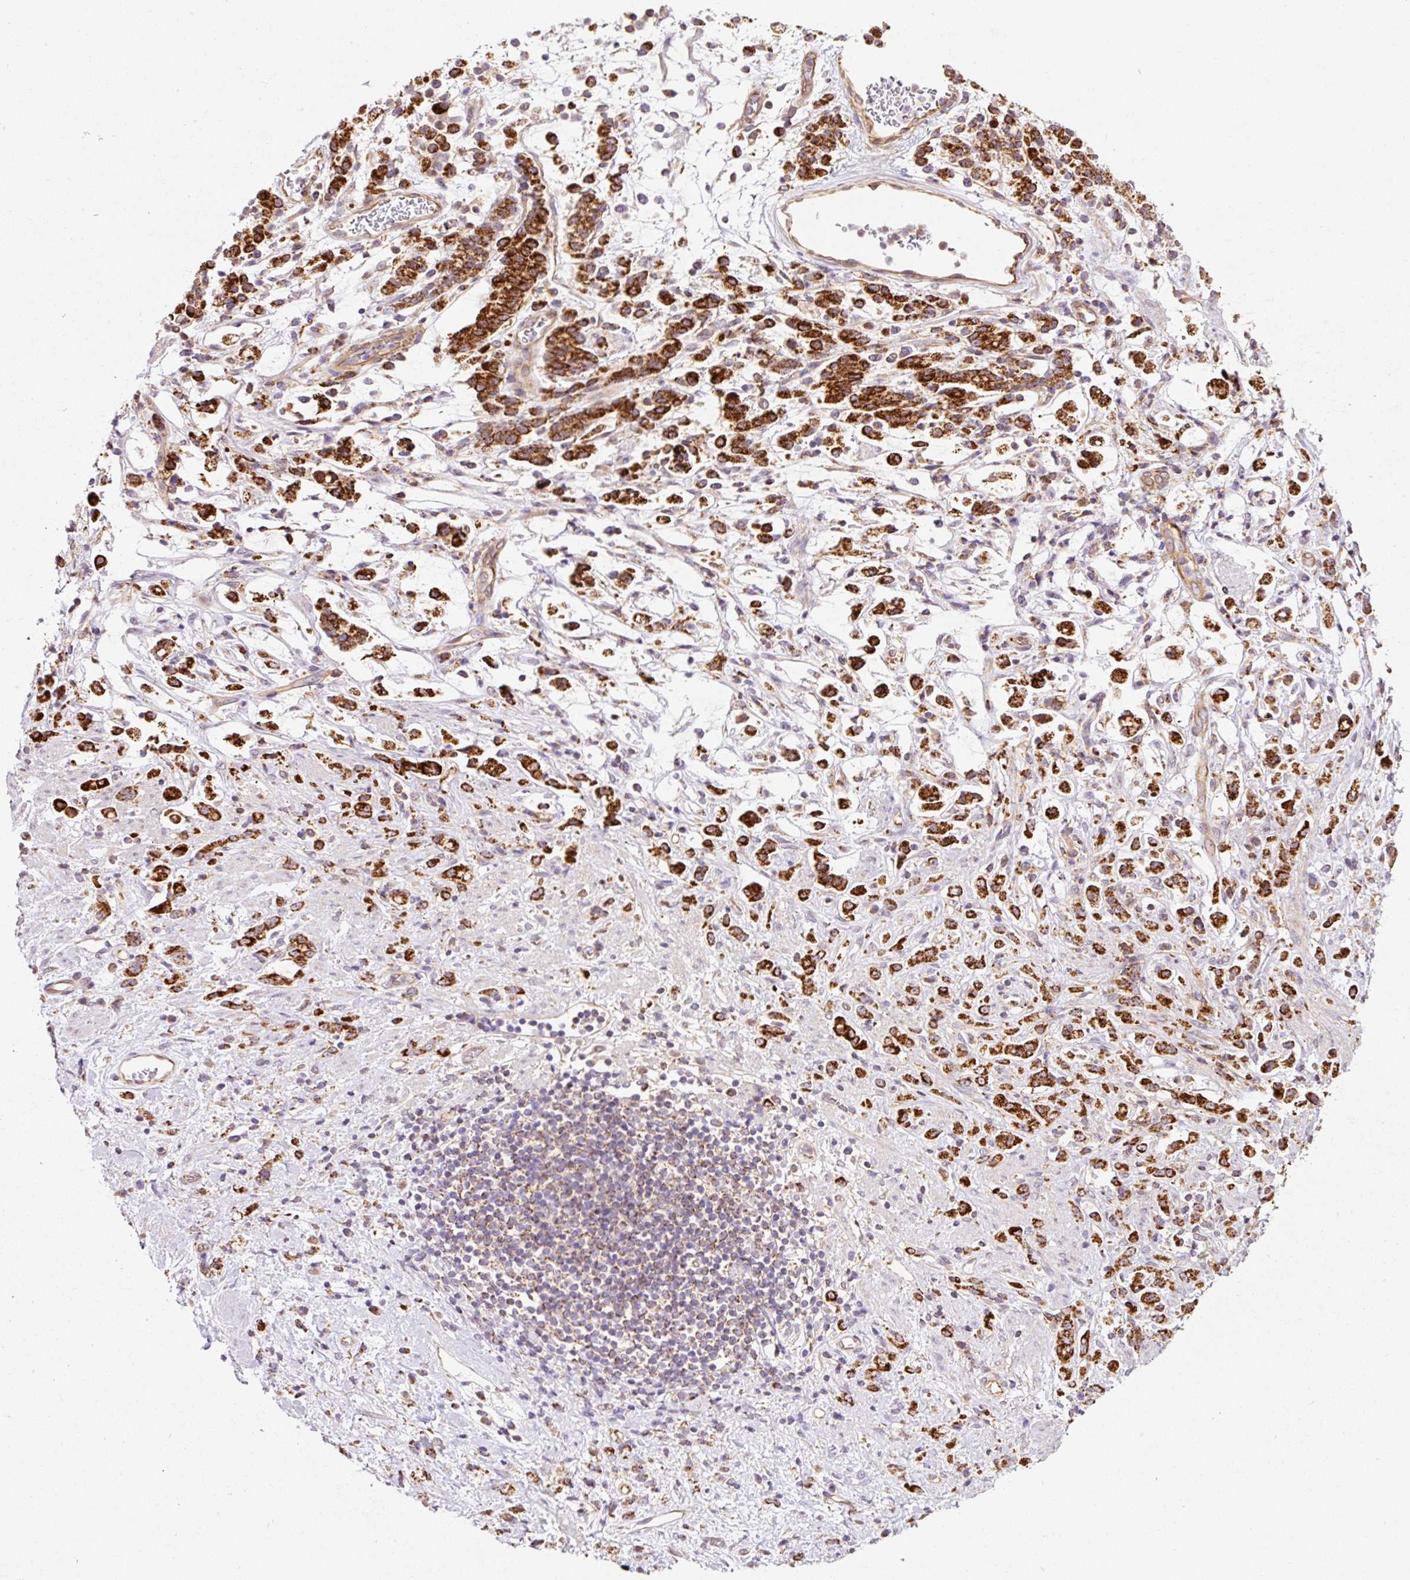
{"staining": {"intensity": "strong", "quantity": ">75%", "location": "cytoplasmic/membranous"}, "tissue": "stomach cancer", "cell_type": "Tumor cells", "image_type": "cancer", "snomed": [{"axis": "morphology", "description": "Adenocarcinoma, NOS"}, {"axis": "topography", "description": "Stomach"}], "caption": "IHC image of adenocarcinoma (stomach) stained for a protein (brown), which demonstrates high levels of strong cytoplasmic/membranous expression in about >75% of tumor cells.", "gene": "PCK2", "patient": {"sex": "female", "age": 60}}